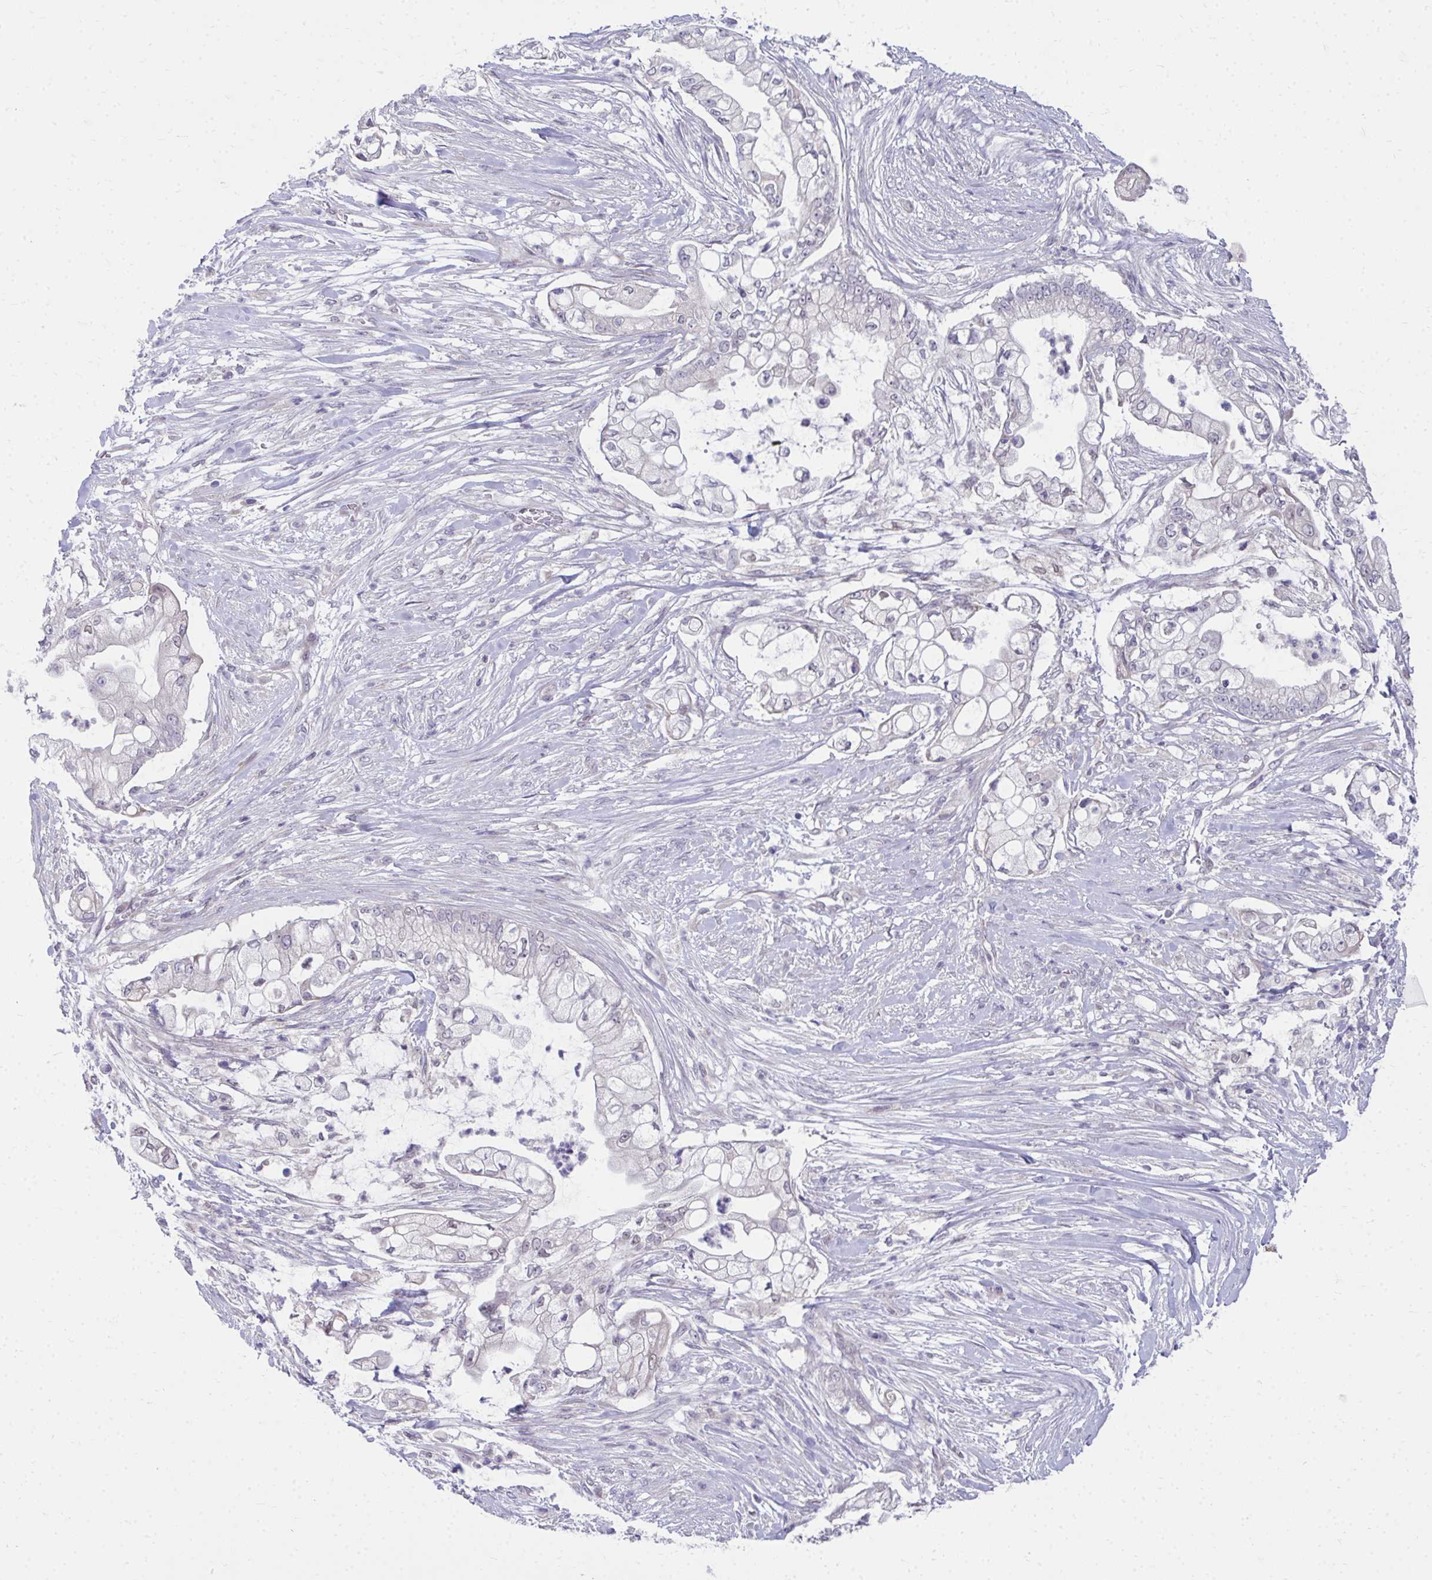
{"staining": {"intensity": "negative", "quantity": "none", "location": "none"}, "tissue": "pancreatic cancer", "cell_type": "Tumor cells", "image_type": "cancer", "snomed": [{"axis": "morphology", "description": "Adenocarcinoma, NOS"}, {"axis": "topography", "description": "Pancreas"}], "caption": "There is no significant staining in tumor cells of pancreatic cancer.", "gene": "MROH8", "patient": {"sex": "female", "age": 69}}